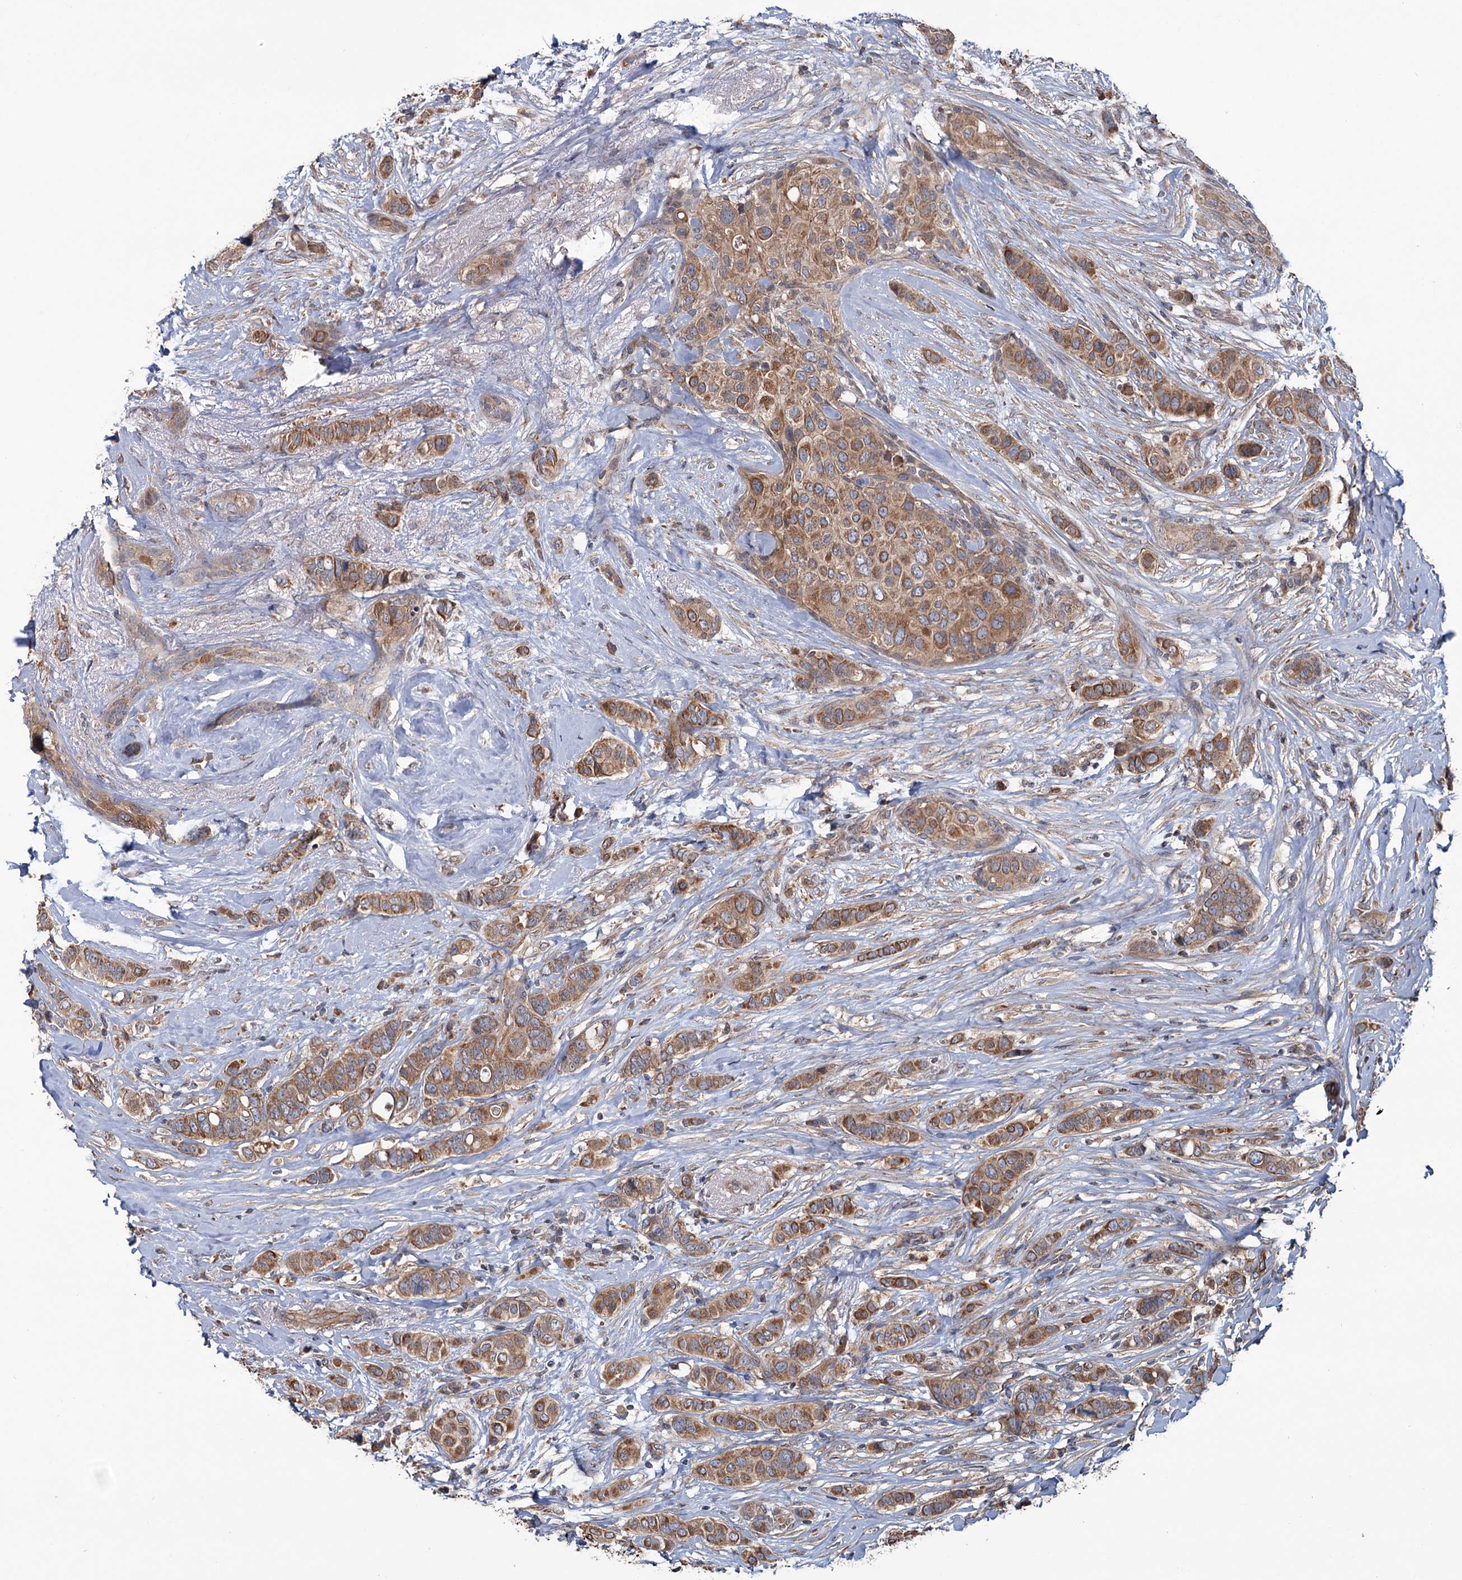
{"staining": {"intensity": "moderate", "quantity": ">75%", "location": "cytoplasmic/membranous"}, "tissue": "breast cancer", "cell_type": "Tumor cells", "image_type": "cancer", "snomed": [{"axis": "morphology", "description": "Lobular carcinoma"}, {"axis": "topography", "description": "Breast"}], "caption": "This histopathology image exhibits immunohistochemistry staining of human breast cancer (lobular carcinoma), with medium moderate cytoplasmic/membranous staining in approximately >75% of tumor cells.", "gene": "MTRR", "patient": {"sex": "female", "age": 51}}